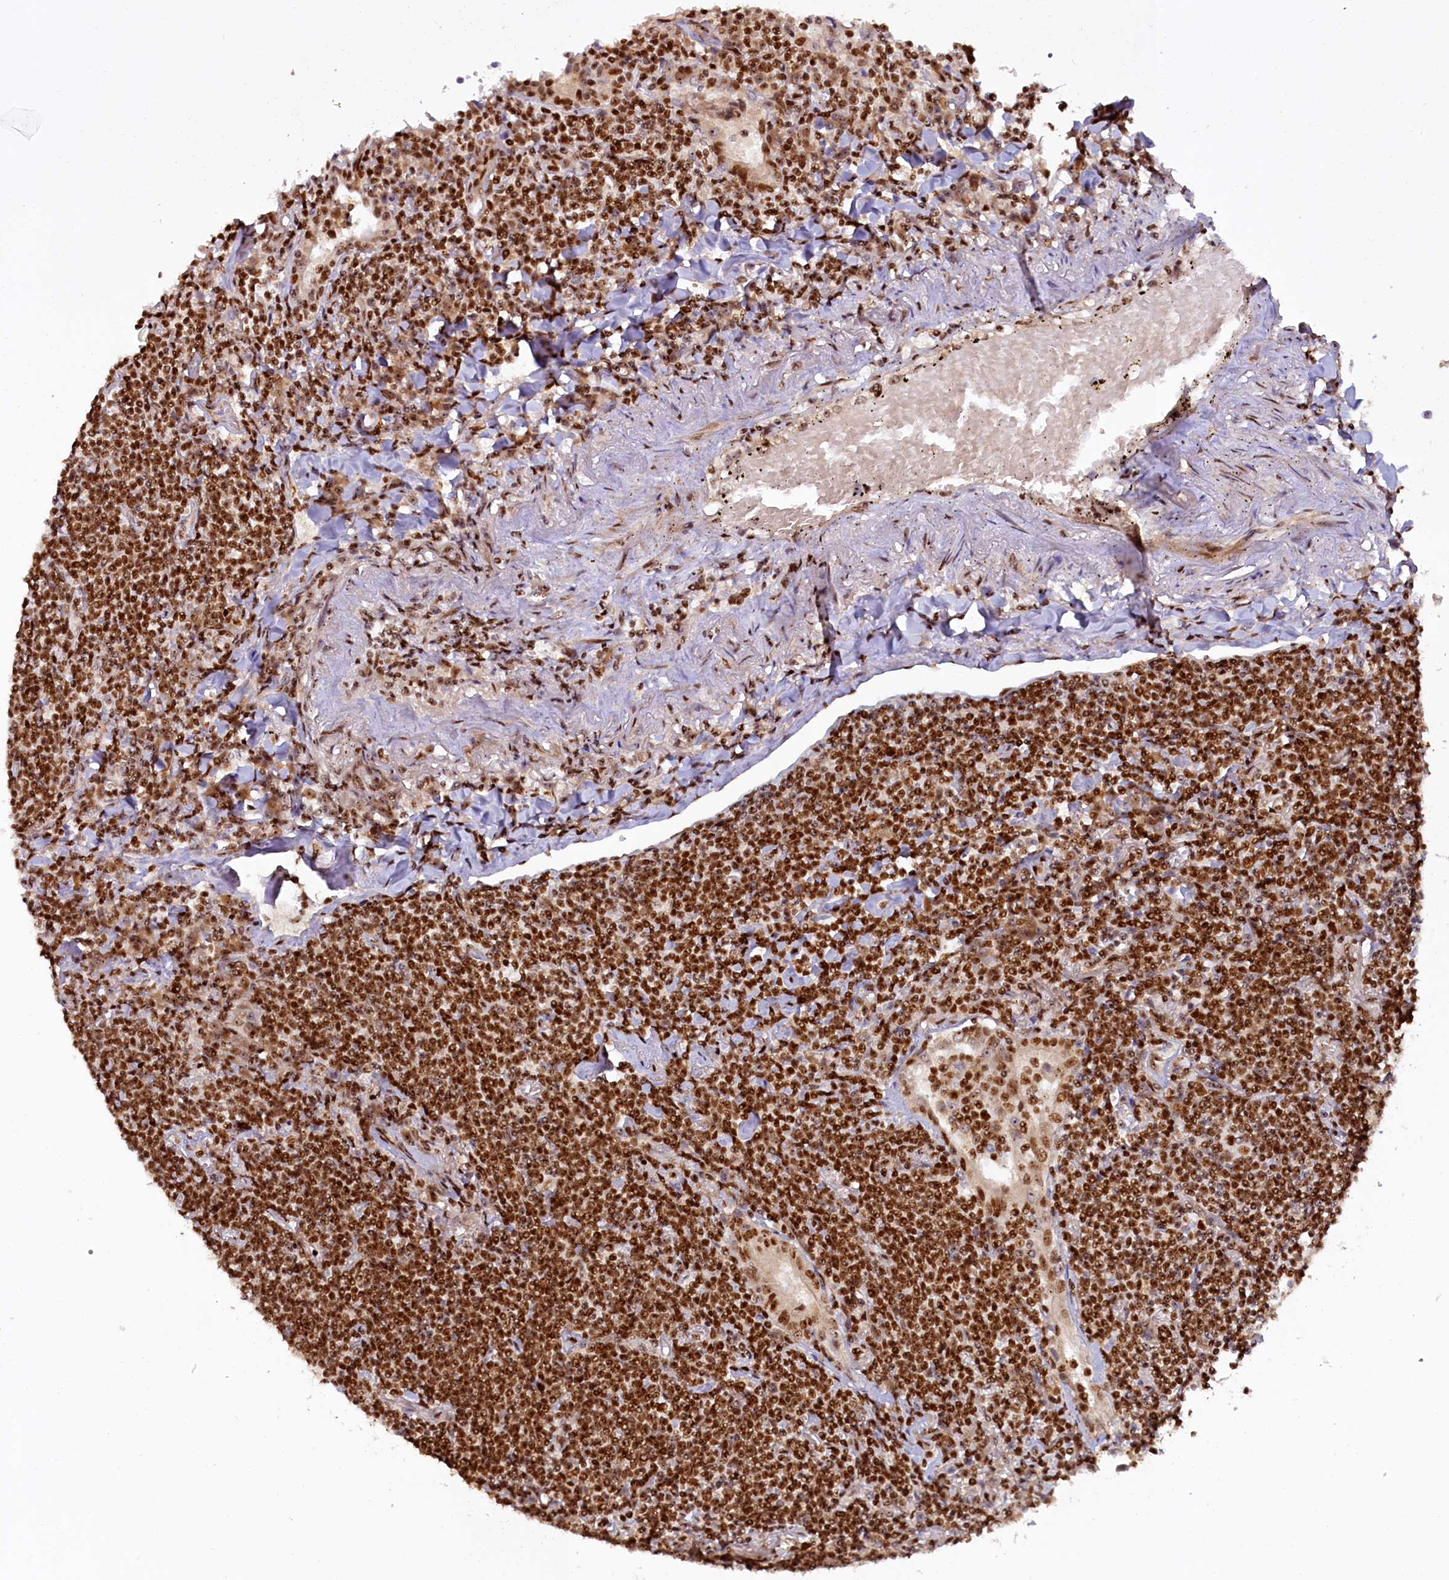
{"staining": {"intensity": "strong", "quantity": ">75%", "location": "nuclear"}, "tissue": "lymphoma", "cell_type": "Tumor cells", "image_type": "cancer", "snomed": [{"axis": "morphology", "description": "Malignant lymphoma, non-Hodgkin's type, Low grade"}, {"axis": "topography", "description": "Lung"}], "caption": "An IHC photomicrograph of neoplastic tissue is shown. Protein staining in brown highlights strong nuclear positivity in lymphoma within tumor cells.", "gene": "TCOF1", "patient": {"sex": "female", "age": 71}}